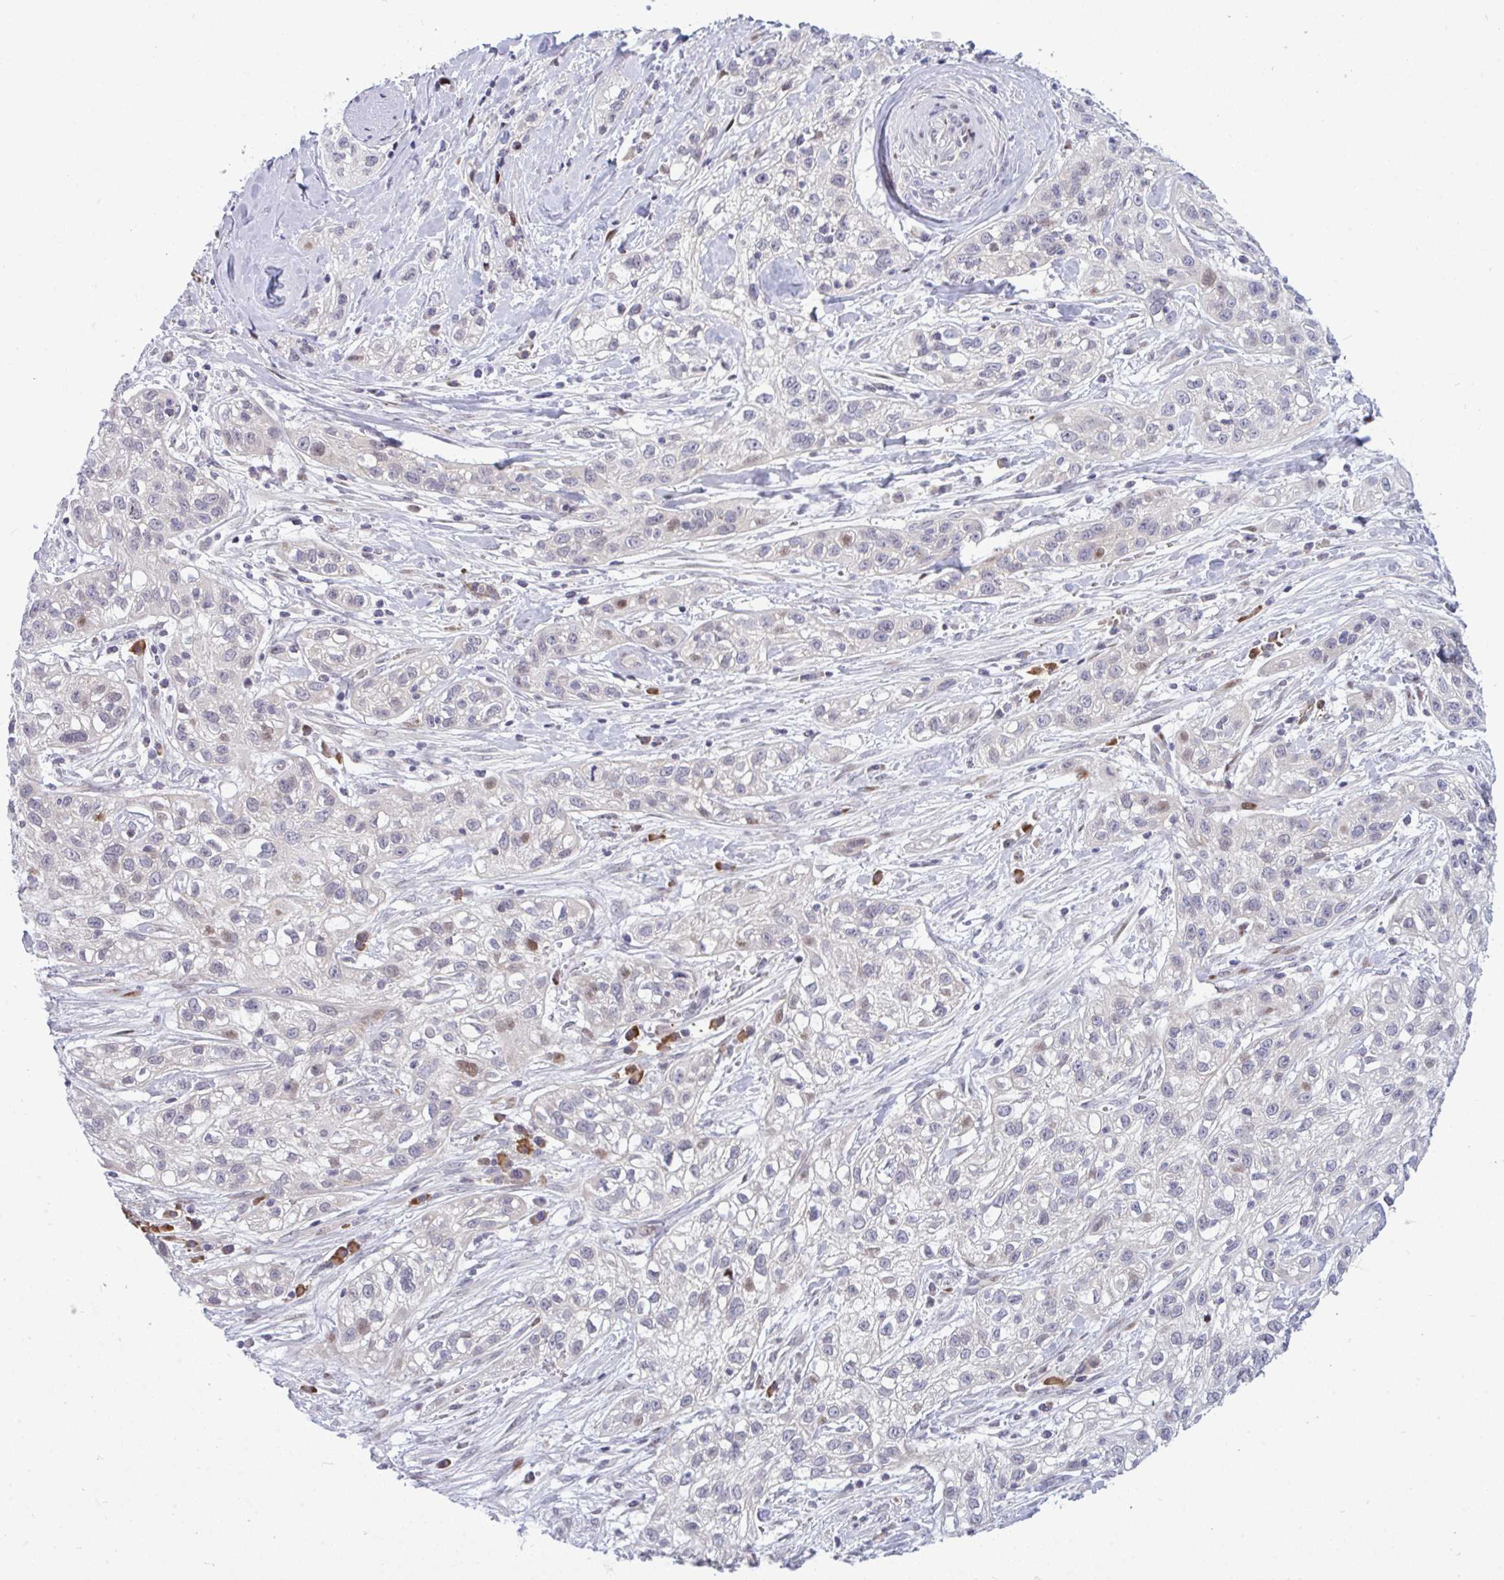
{"staining": {"intensity": "negative", "quantity": "none", "location": "none"}, "tissue": "skin cancer", "cell_type": "Tumor cells", "image_type": "cancer", "snomed": [{"axis": "morphology", "description": "Squamous cell carcinoma, NOS"}, {"axis": "topography", "description": "Skin"}], "caption": "Histopathology image shows no protein positivity in tumor cells of skin cancer (squamous cell carcinoma) tissue.", "gene": "TAB1", "patient": {"sex": "male", "age": 82}}